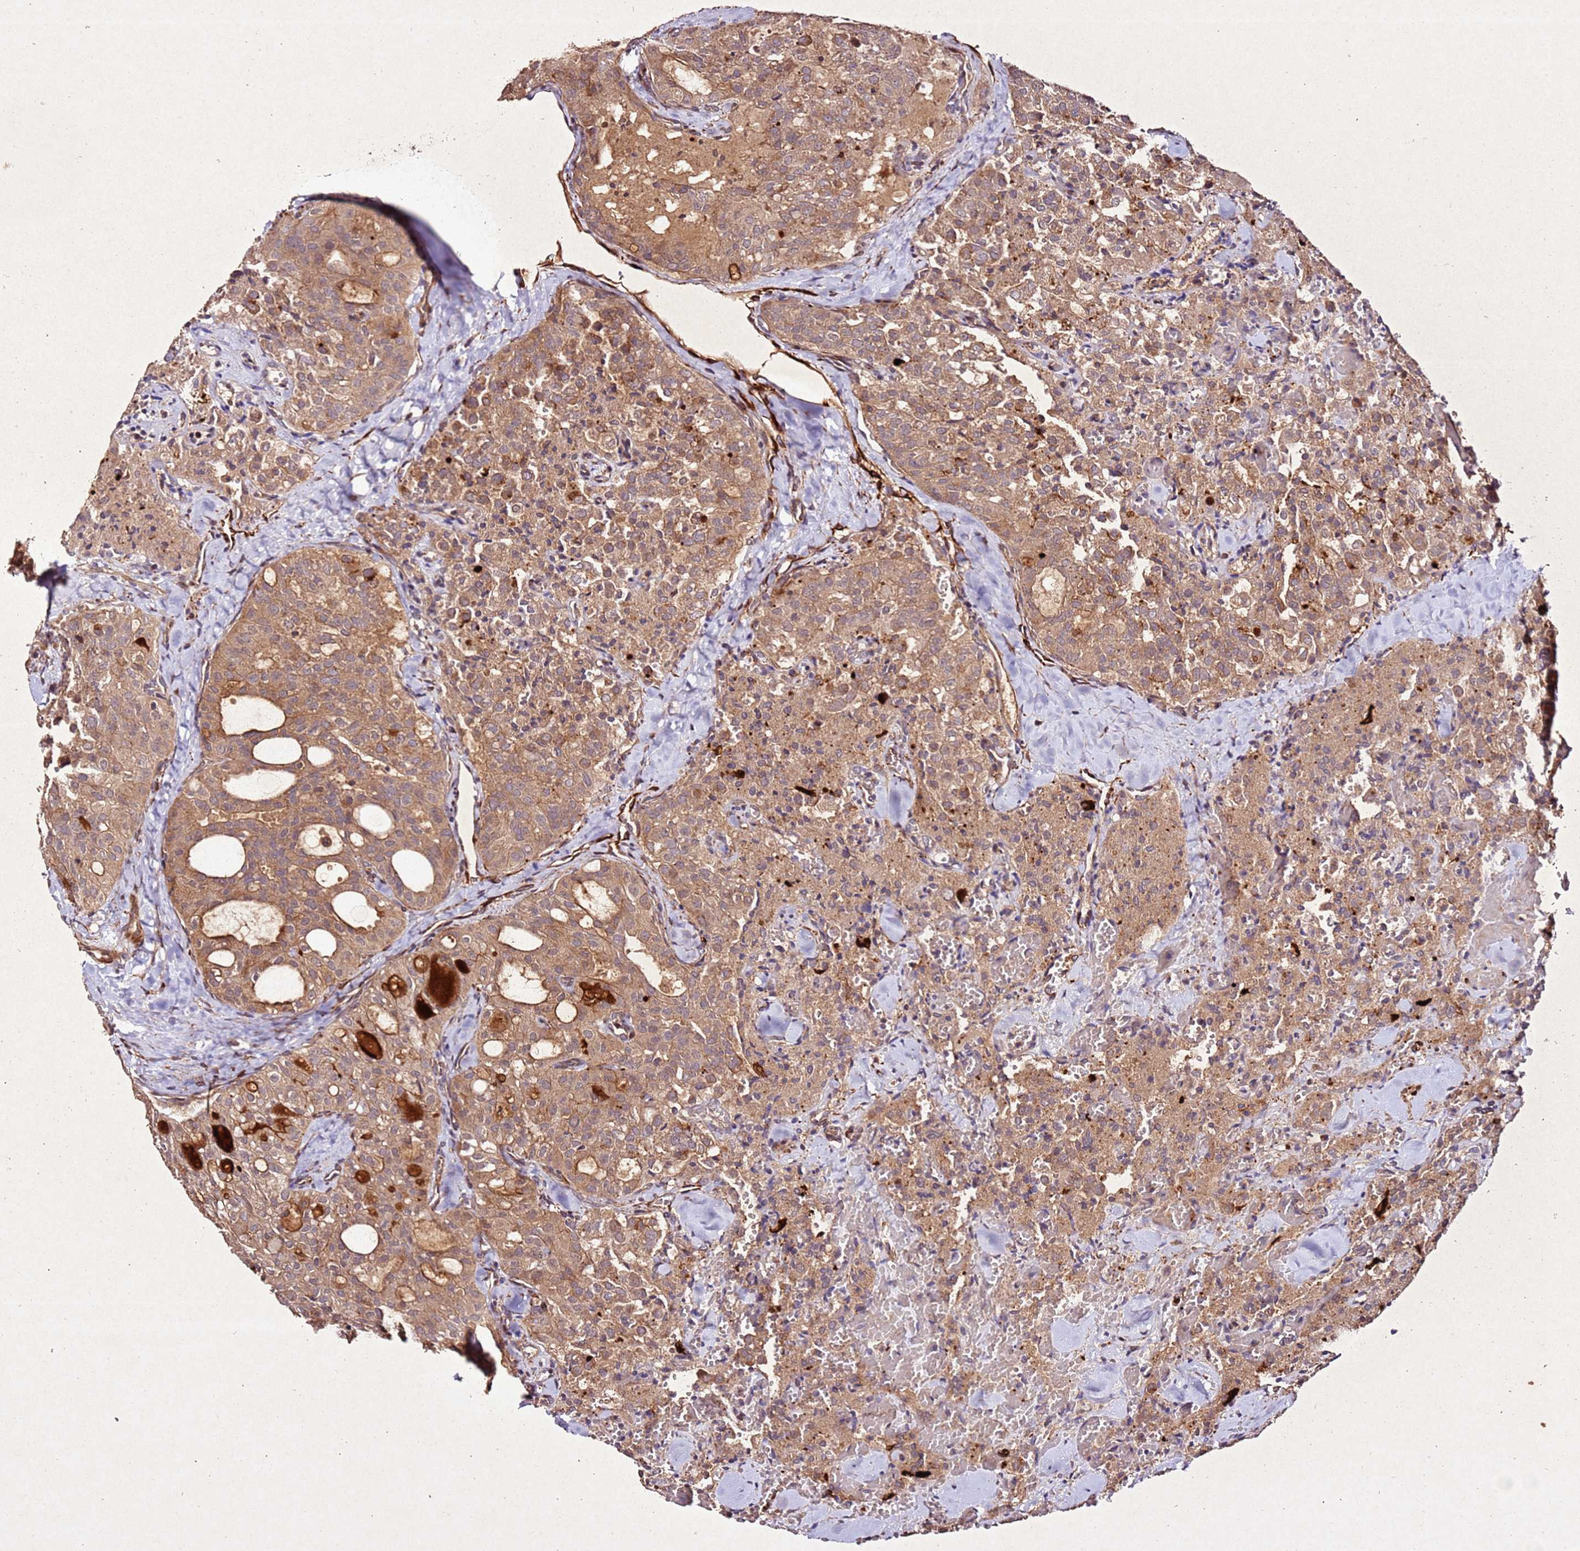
{"staining": {"intensity": "moderate", "quantity": ">75%", "location": "cytoplasmic/membranous"}, "tissue": "thyroid cancer", "cell_type": "Tumor cells", "image_type": "cancer", "snomed": [{"axis": "morphology", "description": "Follicular adenoma carcinoma, NOS"}, {"axis": "topography", "description": "Thyroid gland"}], "caption": "Moderate cytoplasmic/membranous expression is present in about >75% of tumor cells in thyroid cancer (follicular adenoma carcinoma).", "gene": "PTMA", "patient": {"sex": "male", "age": 75}}